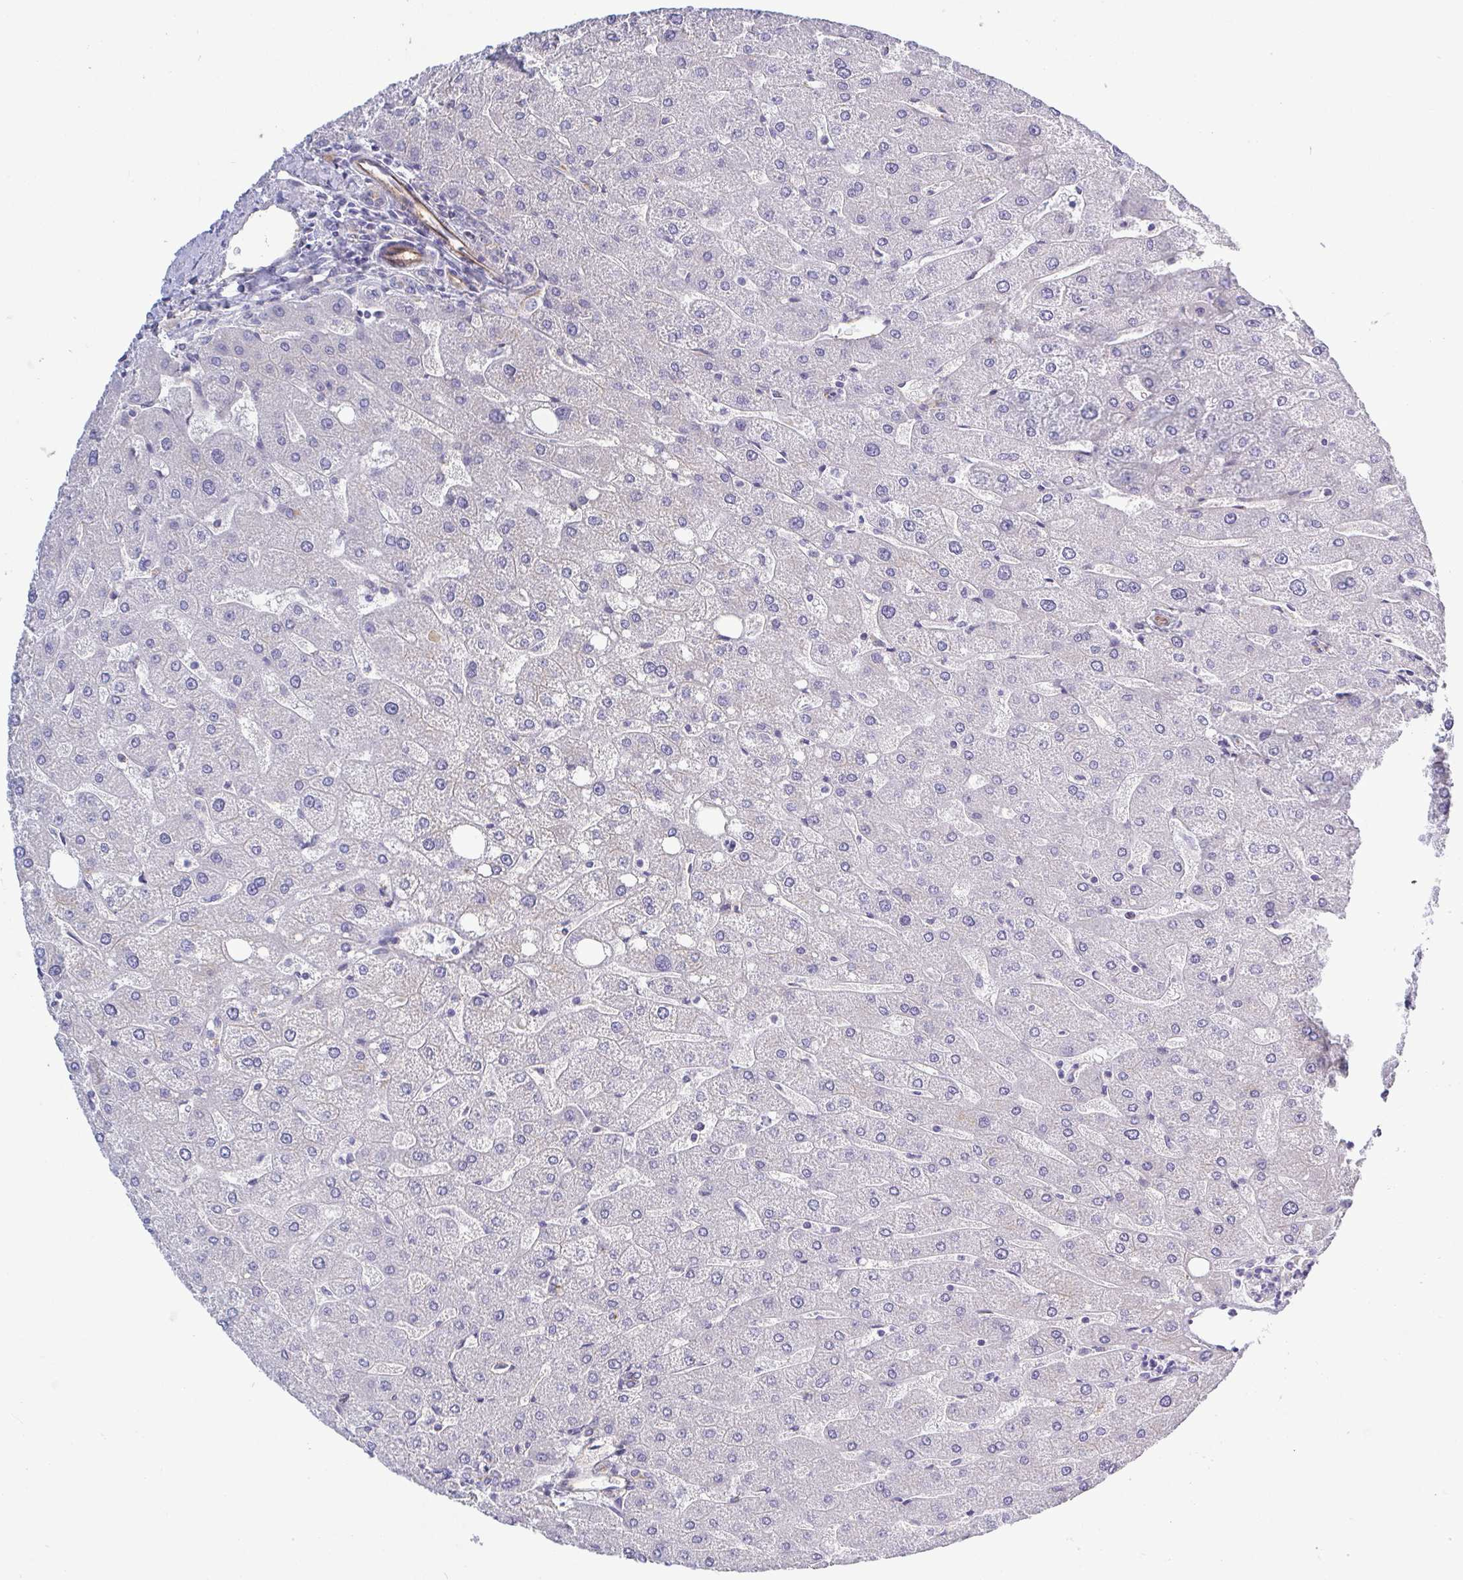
{"staining": {"intensity": "weak", "quantity": "25%-75%", "location": "cytoplasmic/membranous"}, "tissue": "liver", "cell_type": "Cholangiocytes", "image_type": "normal", "snomed": [{"axis": "morphology", "description": "Normal tissue, NOS"}, {"axis": "topography", "description": "Liver"}], "caption": "Immunohistochemistry photomicrograph of benign liver: liver stained using immunohistochemistry (IHC) reveals low levels of weak protein expression localized specifically in the cytoplasmic/membranous of cholangiocytes, appearing as a cytoplasmic/membranous brown color.", "gene": "LIMA1", "patient": {"sex": "male", "age": 67}}